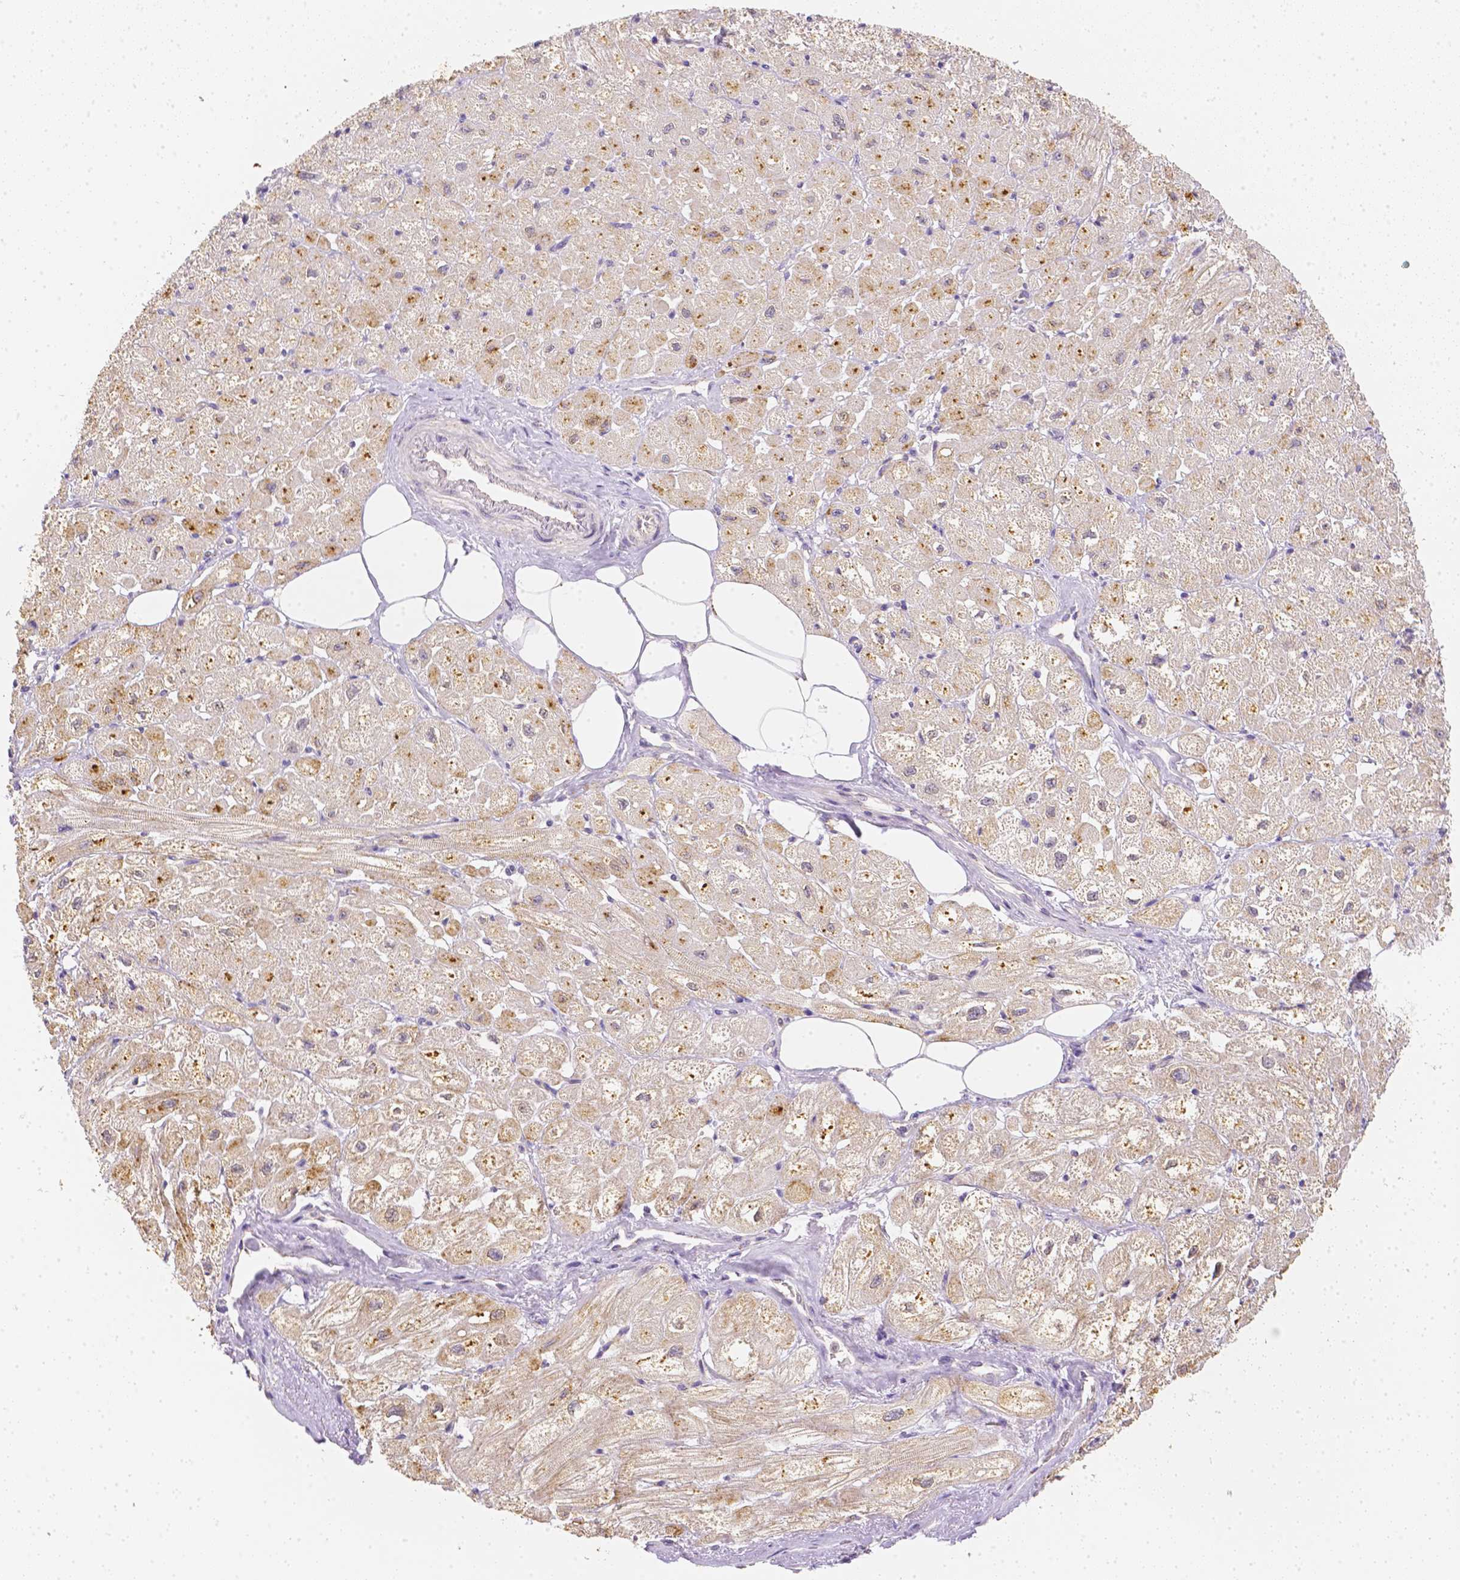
{"staining": {"intensity": "weak", "quantity": ">75%", "location": "cytoplasmic/membranous"}, "tissue": "heart muscle", "cell_type": "Cardiomyocytes", "image_type": "normal", "snomed": [{"axis": "morphology", "description": "Normal tissue, NOS"}, {"axis": "topography", "description": "Heart"}], "caption": "High-power microscopy captured an IHC micrograph of unremarkable heart muscle, revealing weak cytoplasmic/membranous expression in approximately >75% of cardiomyocytes.", "gene": "C10orf67", "patient": {"sex": "female", "age": 62}}